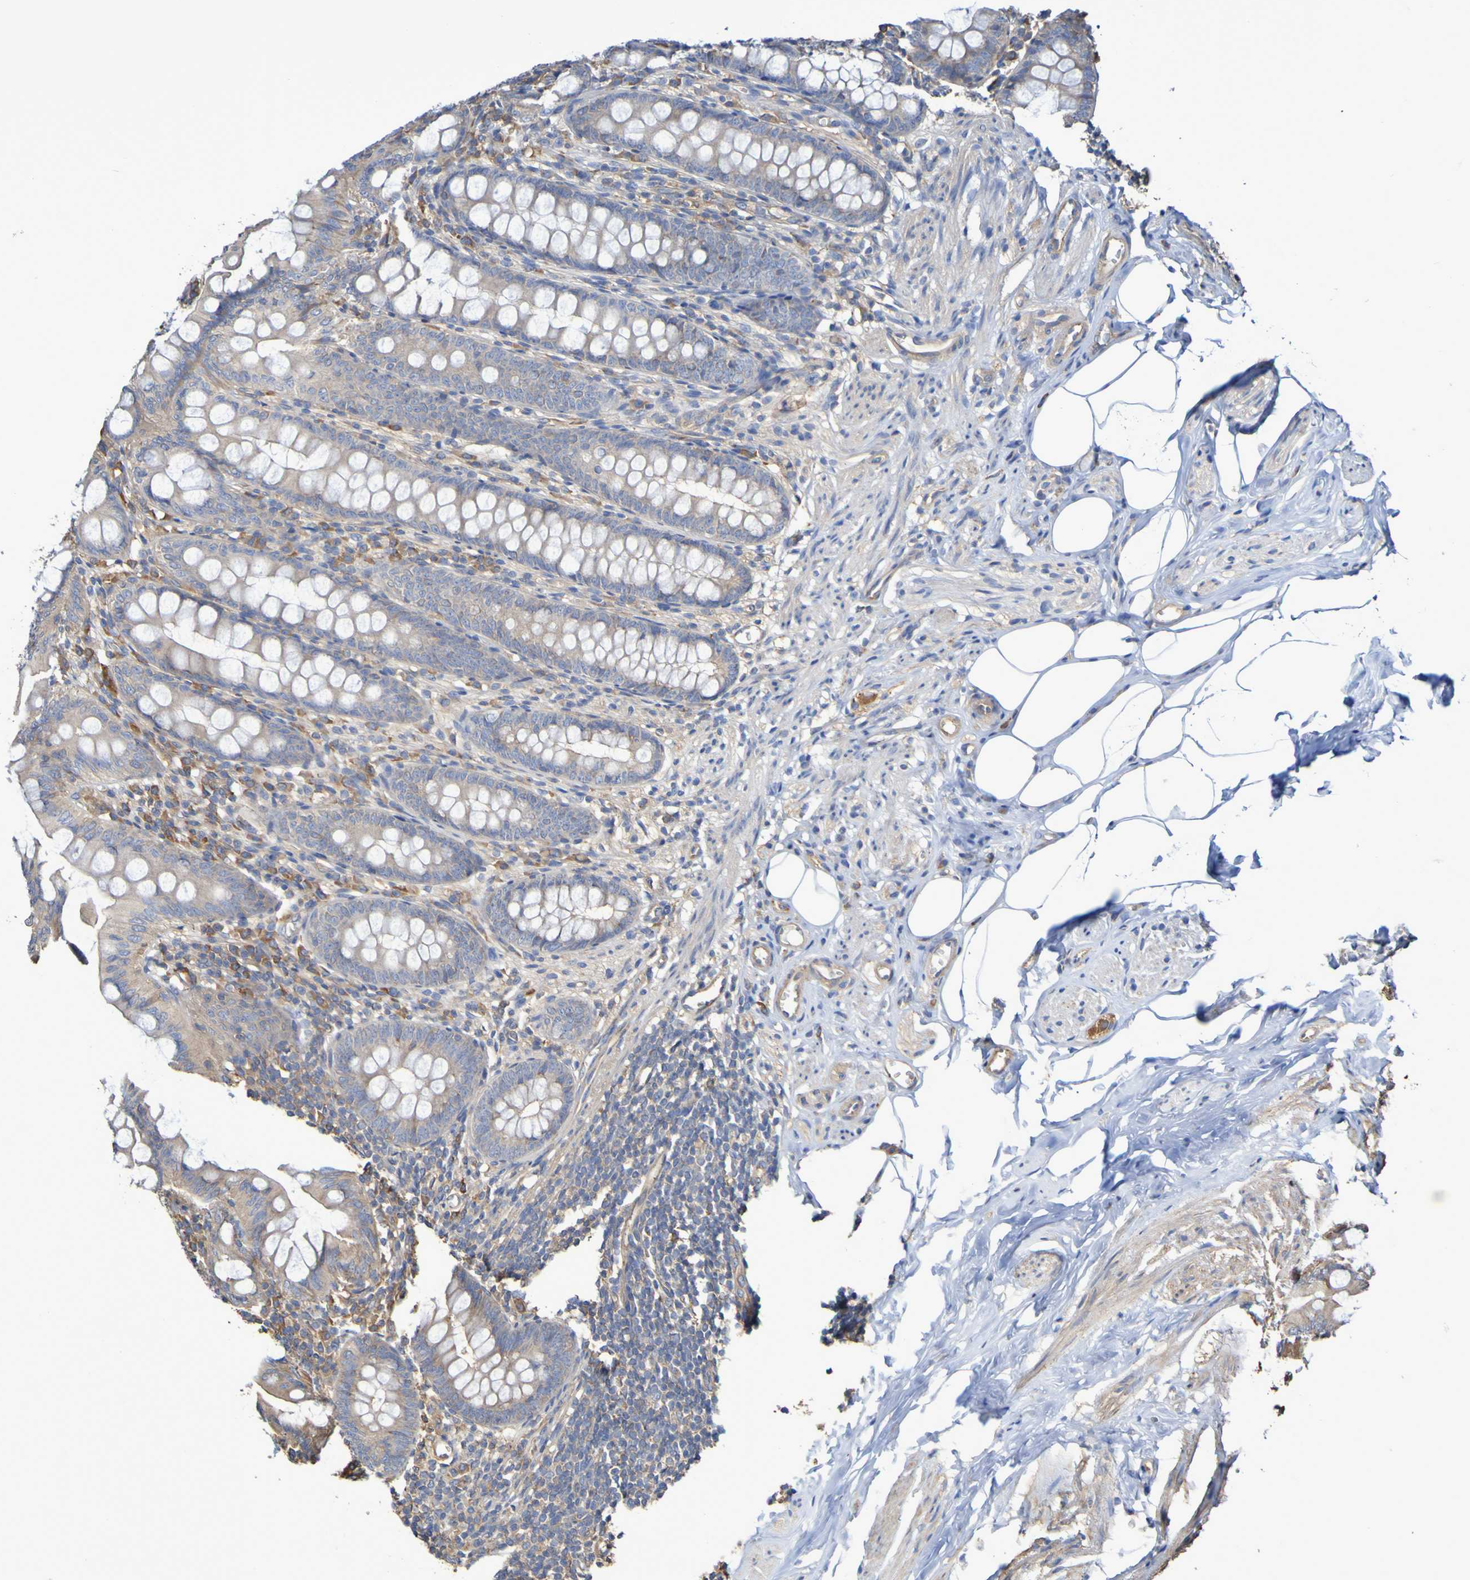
{"staining": {"intensity": "moderate", "quantity": "<25%", "location": "cytoplasmic/membranous"}, "tissue": "appendix", "cell_type": "Glandular cells", "image_type": "normal", "snomed": [{"axis": "morphology", "description": "Normal tissue, NOS"}, {"axis": "topography", "description": "Appendix"}], "caption": "High-power microscopy captured an IHC micrograph of unremarkable appendix, revealing moderate cytoplasmic/membranous staining in approximately <25% of glandular cells. (IHC, brightfield microscopy, high magnification).", "gene": "SYNJ1", "patient": {"sex": "female", "age": 77}}